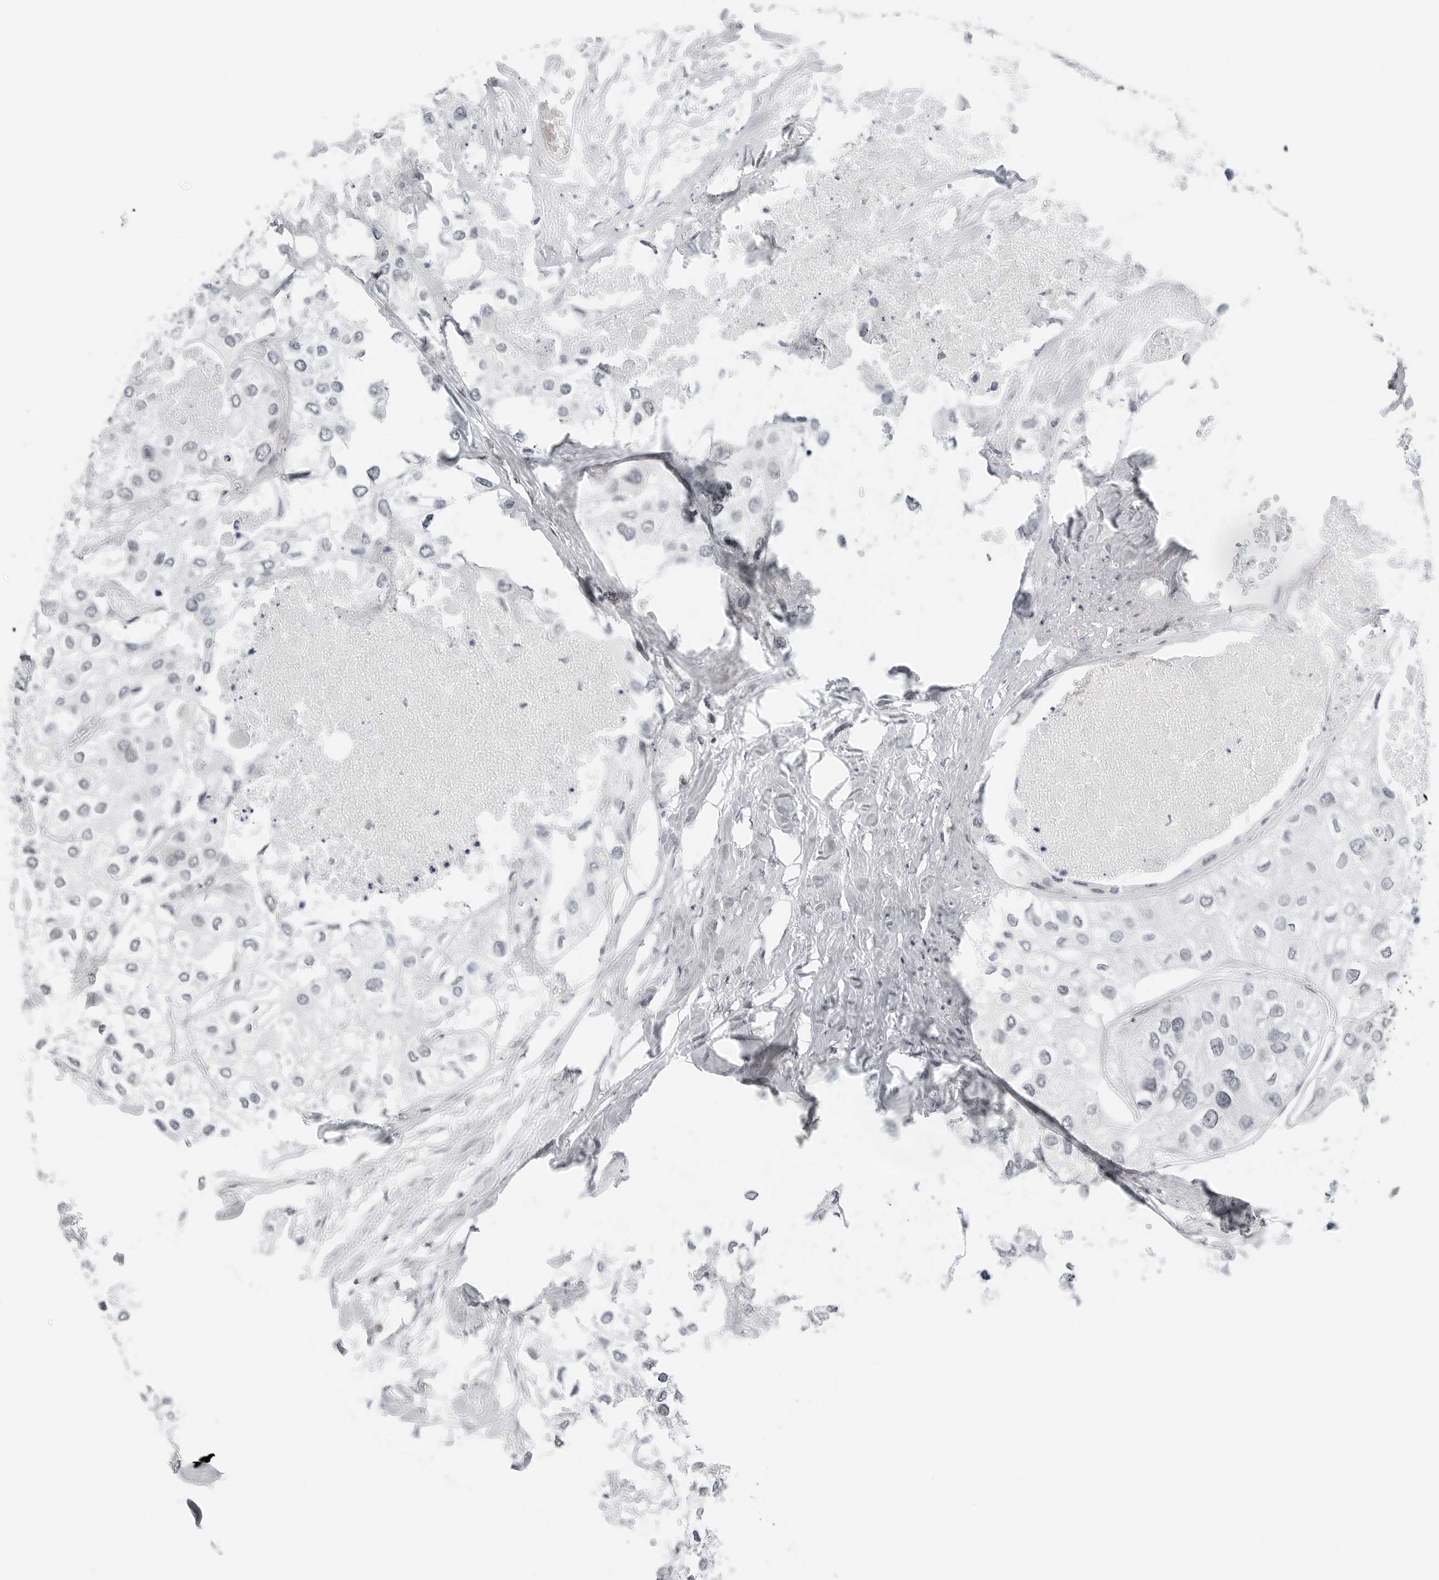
{"staining": {"intensity": "negative", "quantity": "none", "location": "none"}, "tissue": "urothelial cancer", "cell_type": "Tumor cells", "image_type": "cancer", "snomed": [{"axis": "morphology", "description": "Urothelial carcinoma, High grade"}, {"axis": "topography", "description": "Urinary bladder"}], "caption": "There is no significant expression in tumor cells of urothelial cancer.", "gene": "RIMKLA", "patient": {"sex": "male", "age": 64}}